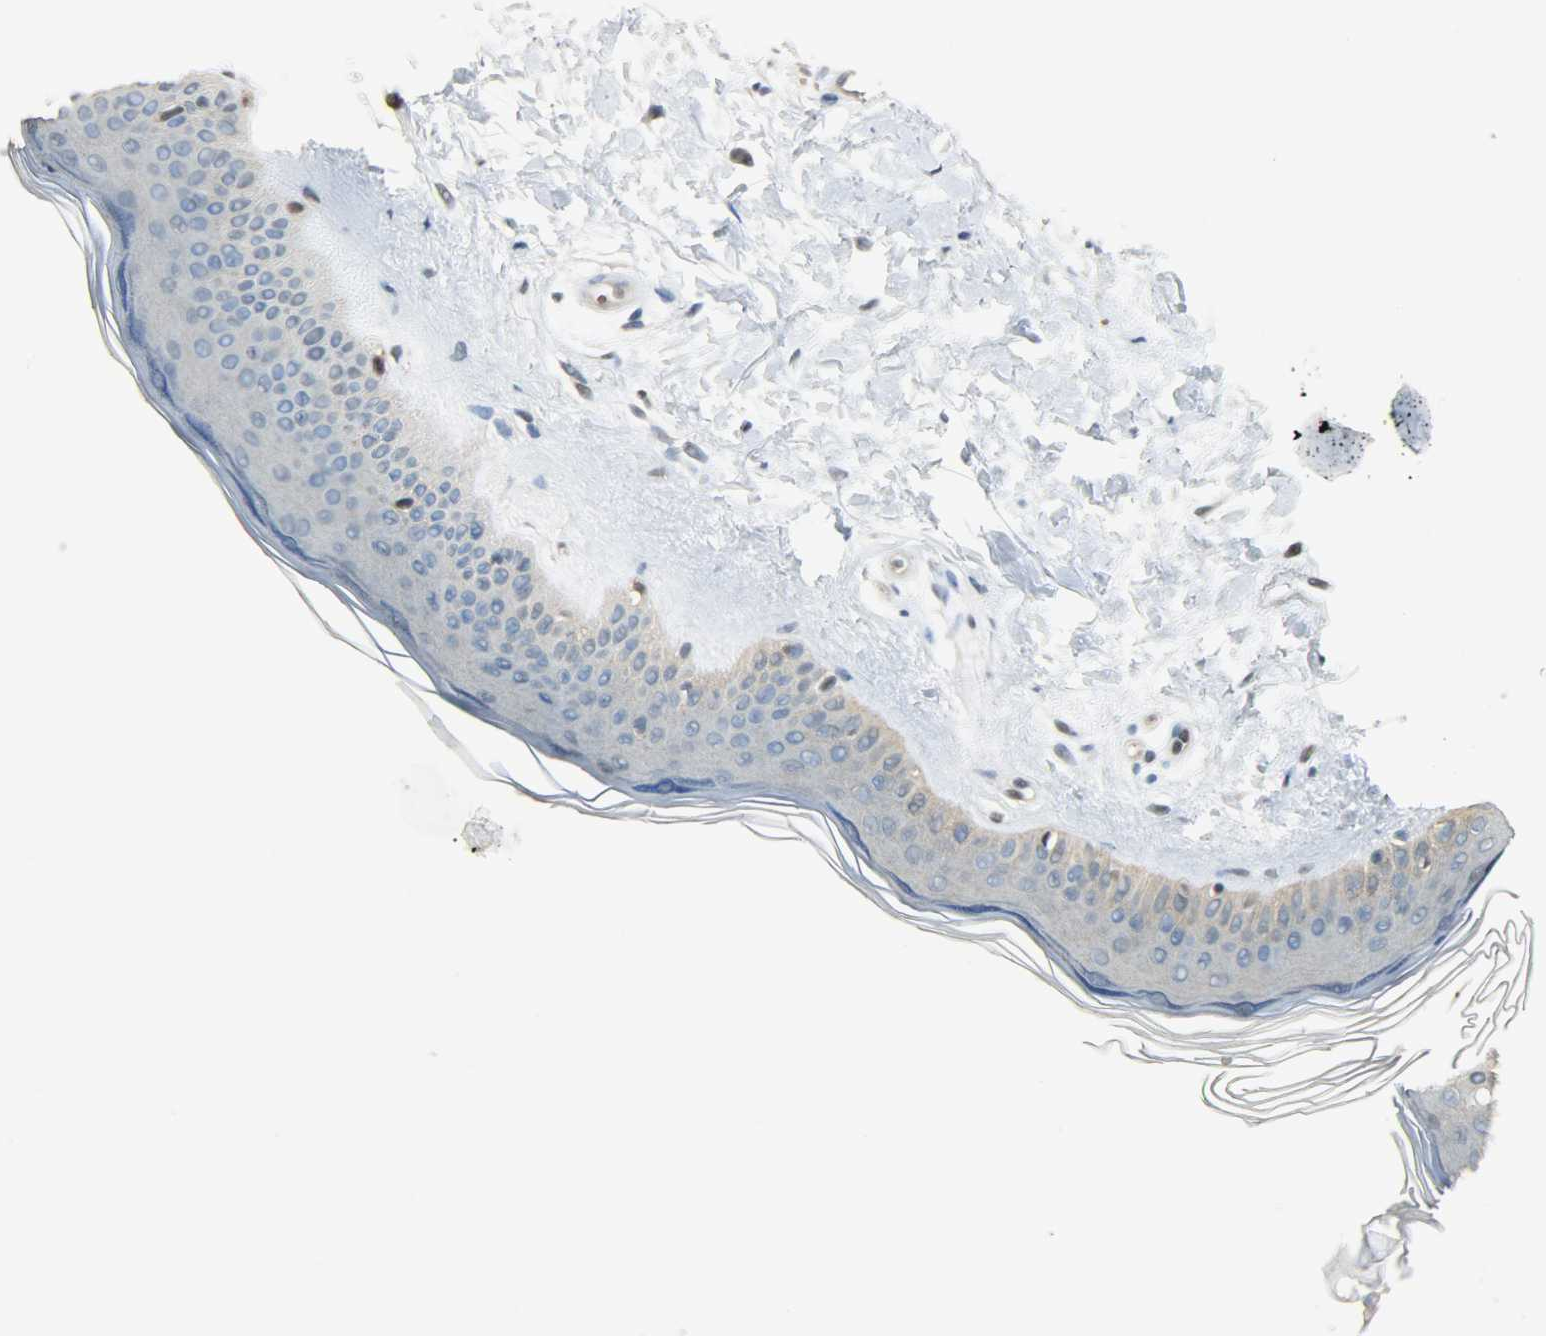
{"staining": {"intensity": "negative", "quantity": "none", "location": "none"}, "tissue": "skin", "cell_type": "Fibroblasts", "image_type": "normal", "snomed": [{"axis": "morphology", "description": "Normal tissue, NOS"}, {"axis": "topography", "description": "Skin"}], "caption": "An IHC micrograph of normal skin is shown. There is no staining in fibroblasts of skin.", "gene": "PRMT5", "patient": {"sex": "female", "age": 19}}